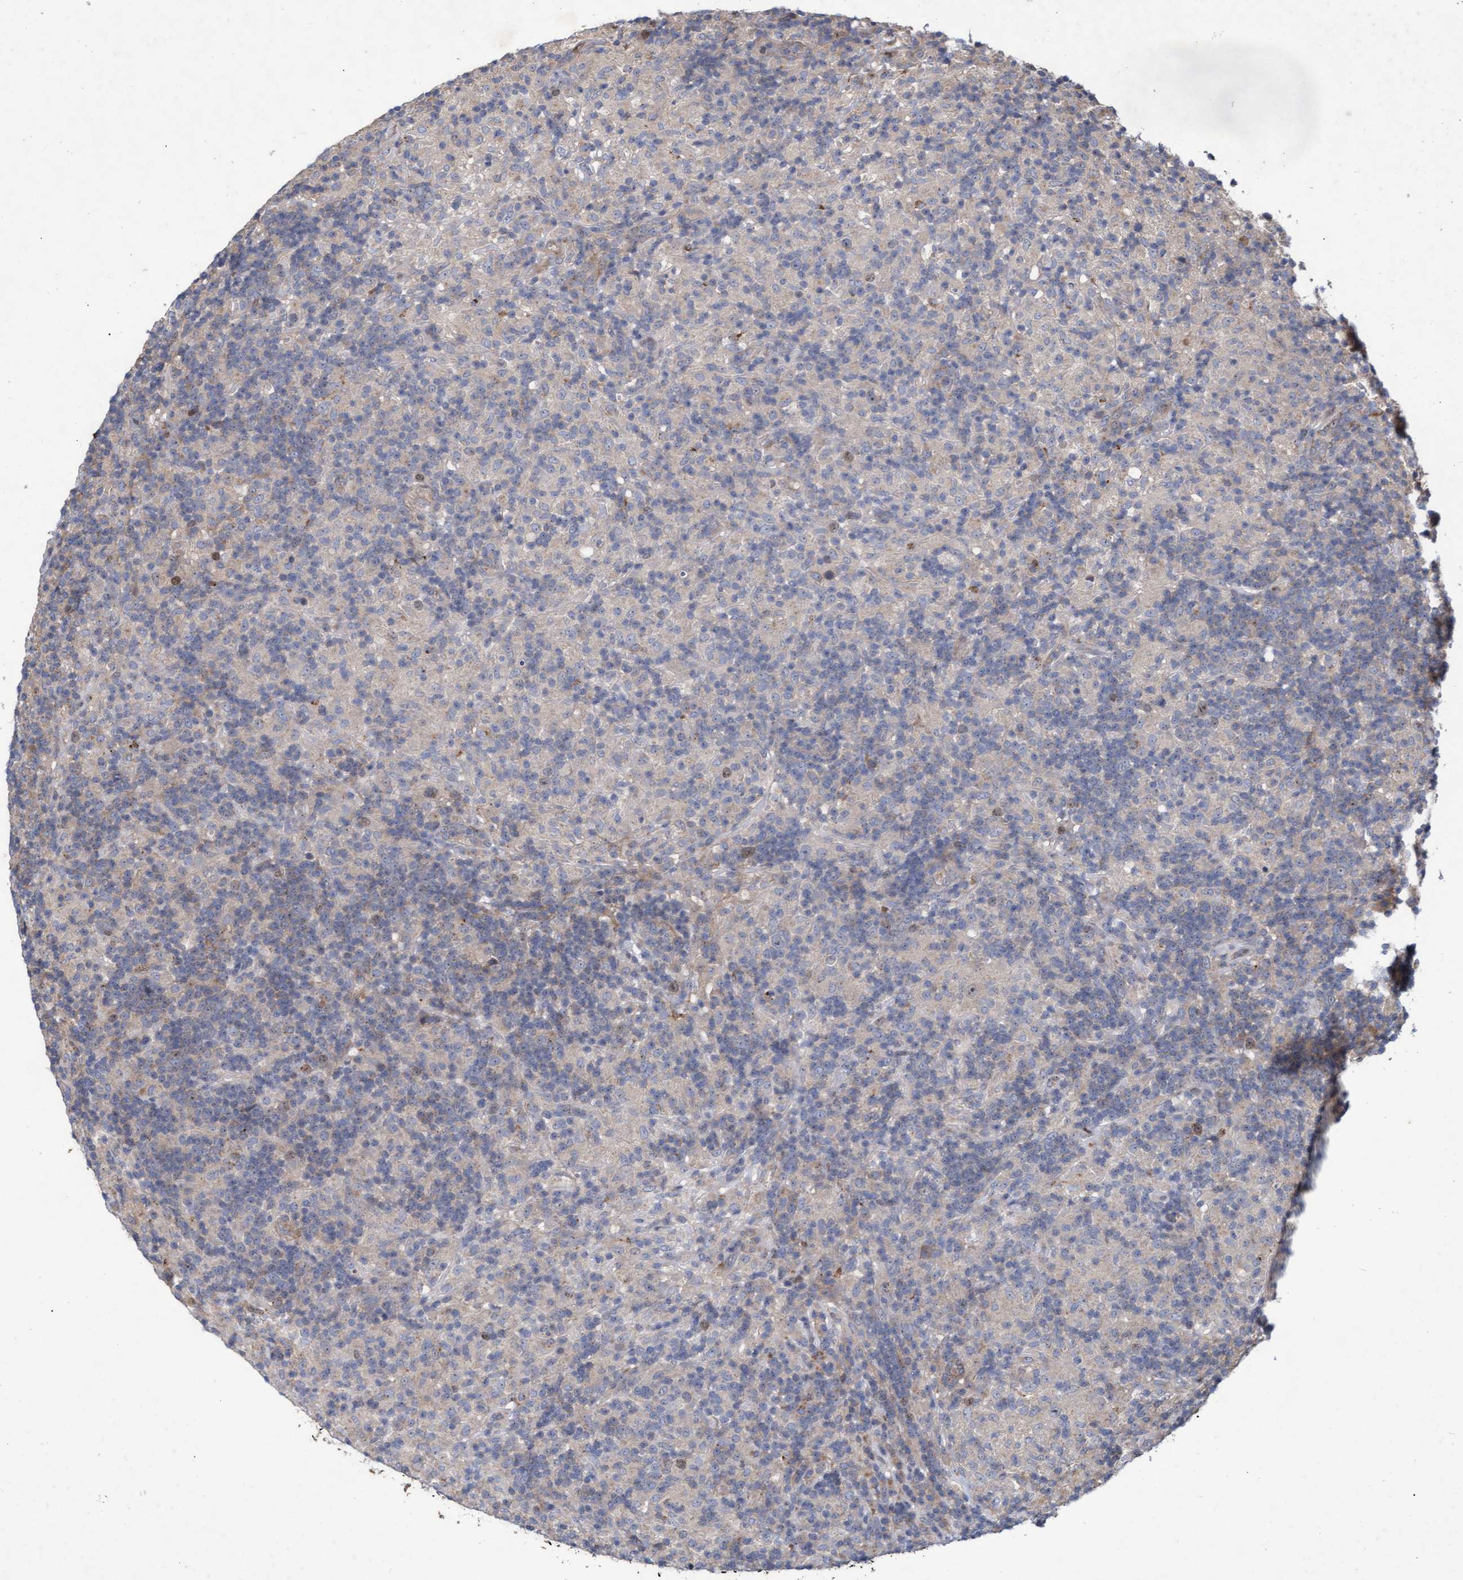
{"staining": {"intensity": "negative", "quantity": "none", "location": "none"}, "tissue": "lymphoma", "cell_type": "Tumor cells", "image_type": "cancer", "snomed": [{"axis": "morphology", "description": "Hodgkin's disease, NOS"}, {"axis": "topography", "description": "Lymph node"}], "caption": "Immunohistochemistry of human lymphoma reveals no staining in tumor cells.", "gene": "ABCF2", "patient": {"sex": "male", "age": 70}}